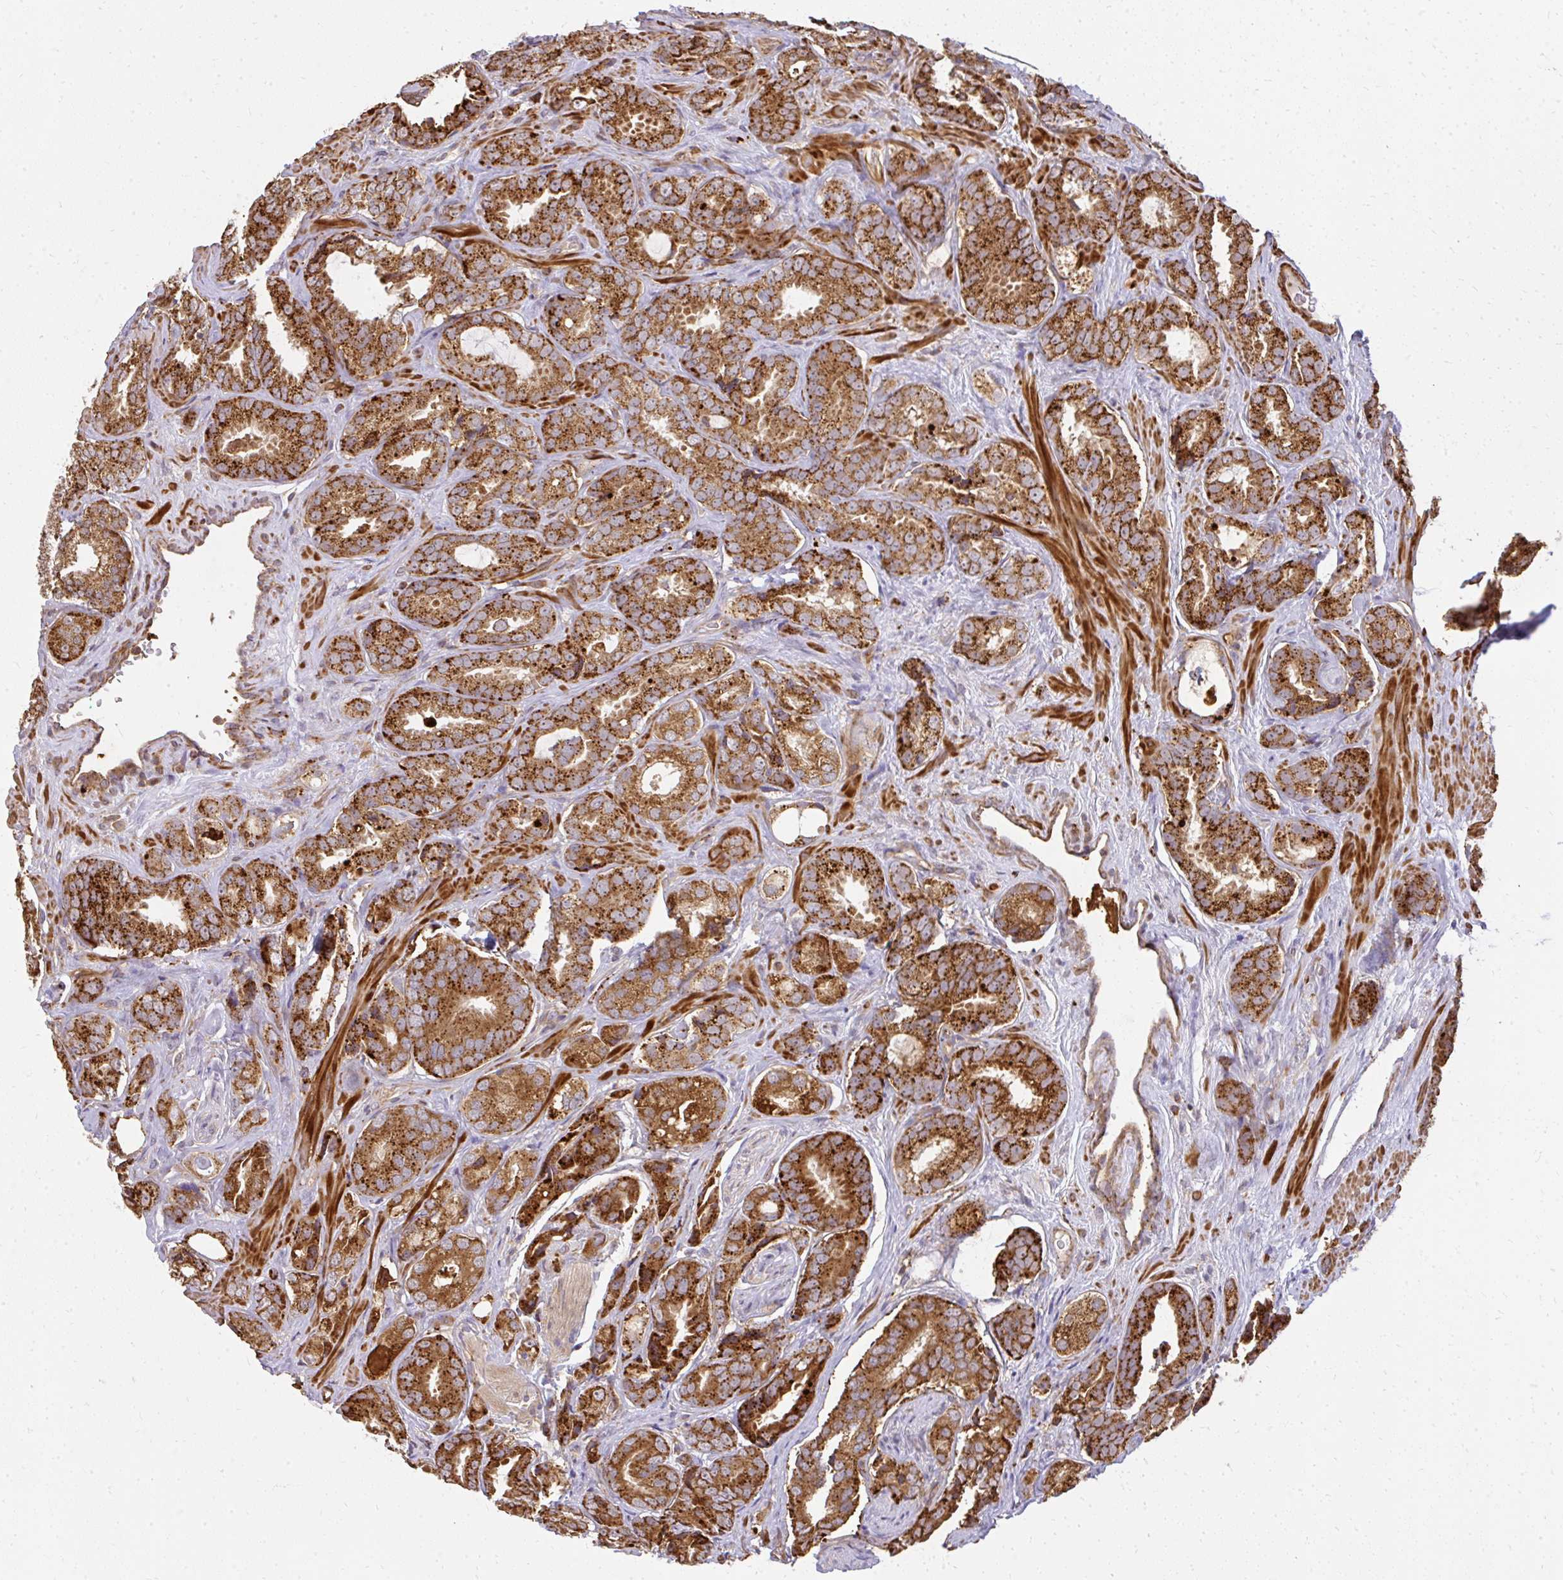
{"staining": {"intensity": "strong", "quantity": ">75%", "location": "cytoplasmic/membranous"}, "tissue": "prostate cancer", "cell_type": "Tumor cells", "image_type": "cancer", "snomed": [{"axis": "morphology", "description": "Adenocarcinoma, High grade"}, {"axis": "topography", "description": "Prostate"}], "caption": "Protein staining by IHC shows strong cytoplasmic/membranous positivity in about >75% of tumor cells in high-grade adenocarcinoma (prostate).", "gene": "GNS", "patient": {"sex": "male", "age": 71}}